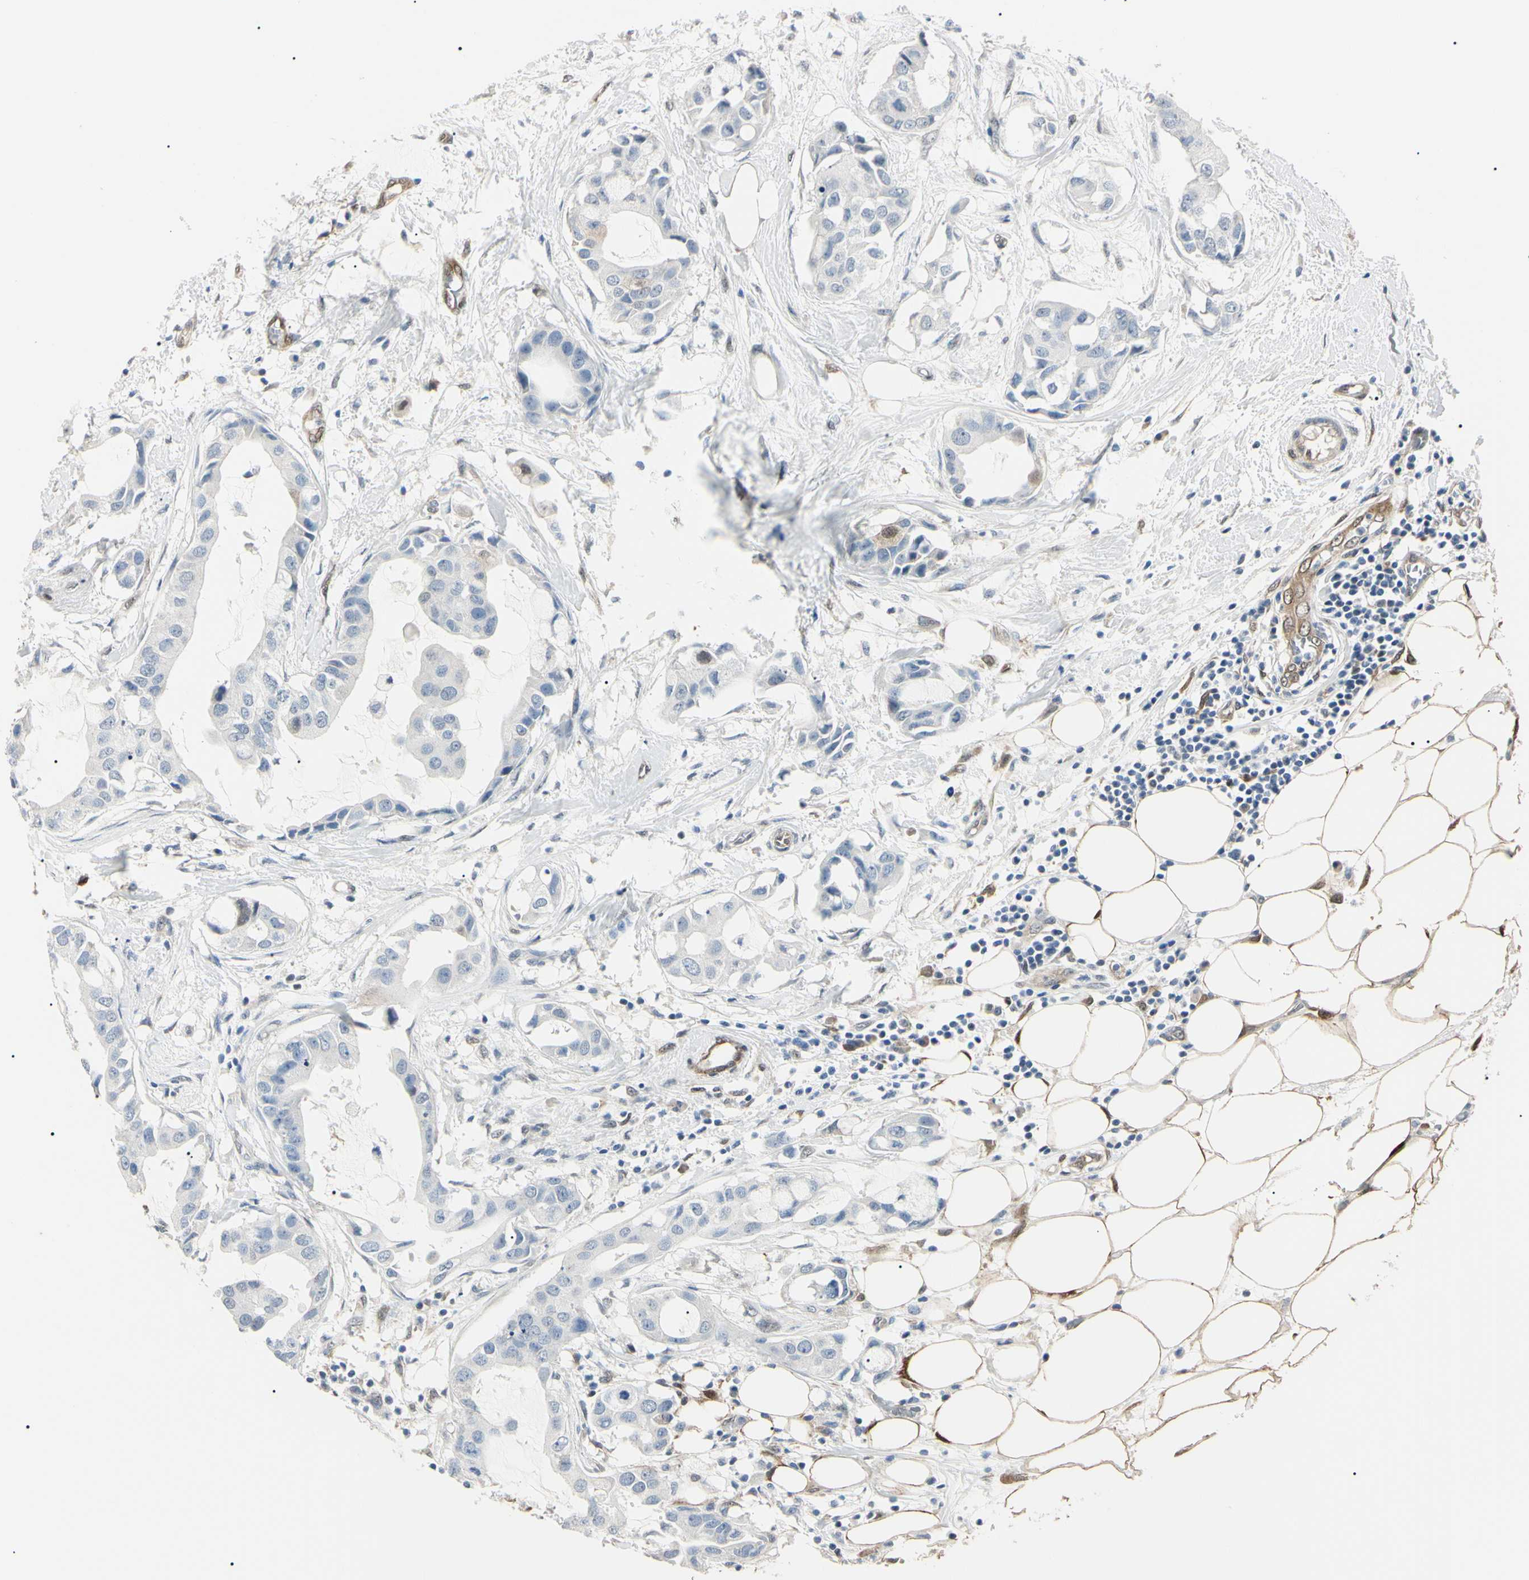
{"staining": {"intensity": "negative", "quantity": "none", "location": "none"}, "tissue": "breast cancer", "cell_type": "Tumor cells", "image_type": "cancer", "snomed": [{"axis": "morphology", "description": "Duct carcinoma"}, {"axis": "topography", "description": "Breast"}], "caption": "High magnification brightfield microscopy of breast cancer (invasive ductal carcinoma) stained with DAB (3,3'-diaminobenzidine) (brown) and counterstained with hematoxylin (blue): tumor cells show no significant expression.", "gene": "AKR1C3", "patient": {"sex": "female", "age": 40}}